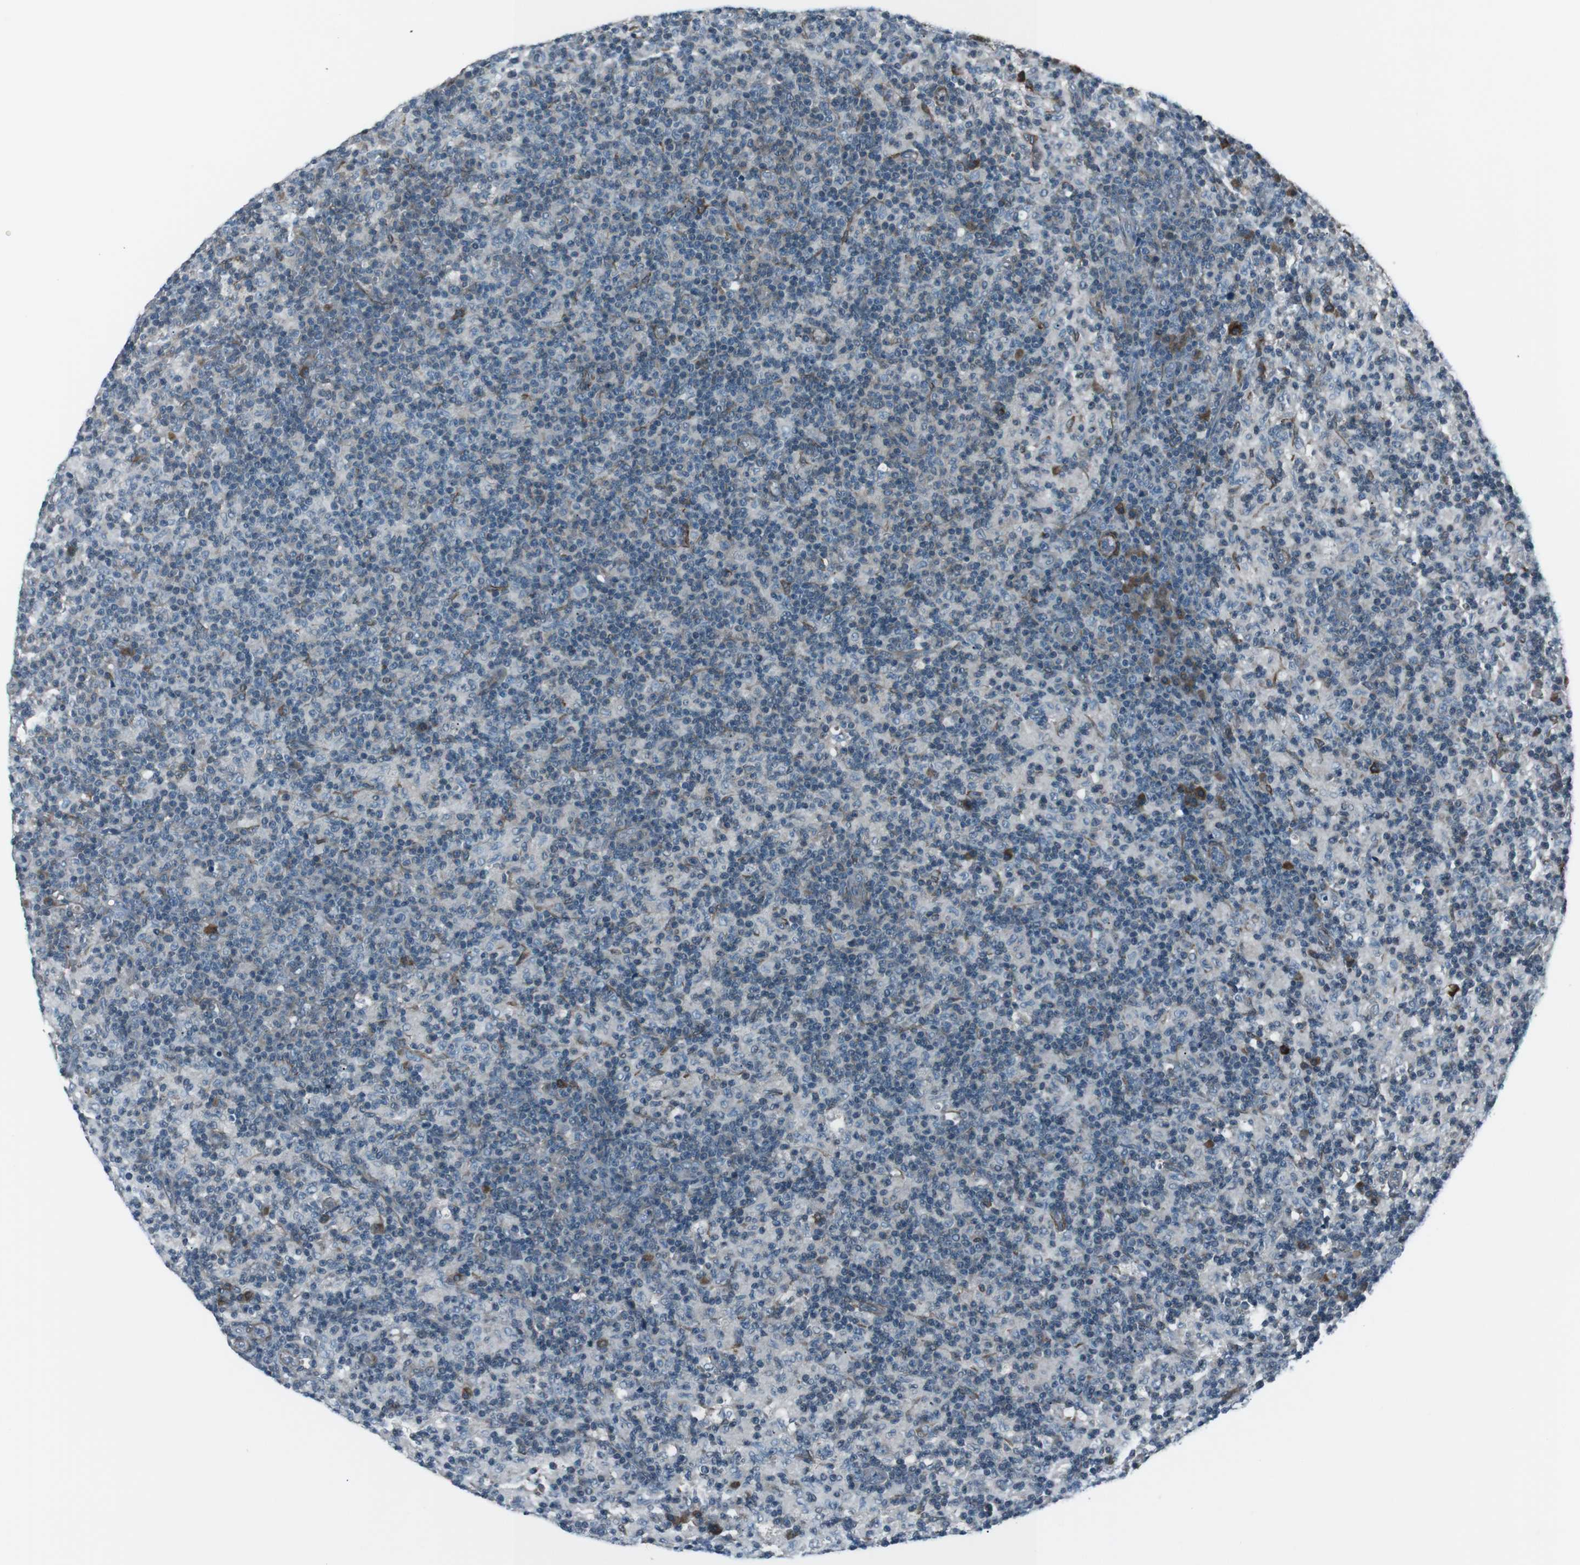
{"staining": {"intensity": "negative", "quantity": "none", "location": "none"}, "tissue": "lymph node", "cell_type": "Germinal center cells", "image_type": "normal", "snomed": [{"axis": "morphology", "description": "Normal tissue, NOS"}, {"axis": "morphology", "description": "Inflammation, NOS"}, {"axis": "topography", "description": "Lymph node"}], "caption": "This is an immunohistochemistry (IHC) photomicrograph of unremarkable lymph node. There is no expression in germinal center cells.", "gene": "PDLIM5", "patient": {"sex": "male", "age": 55}}